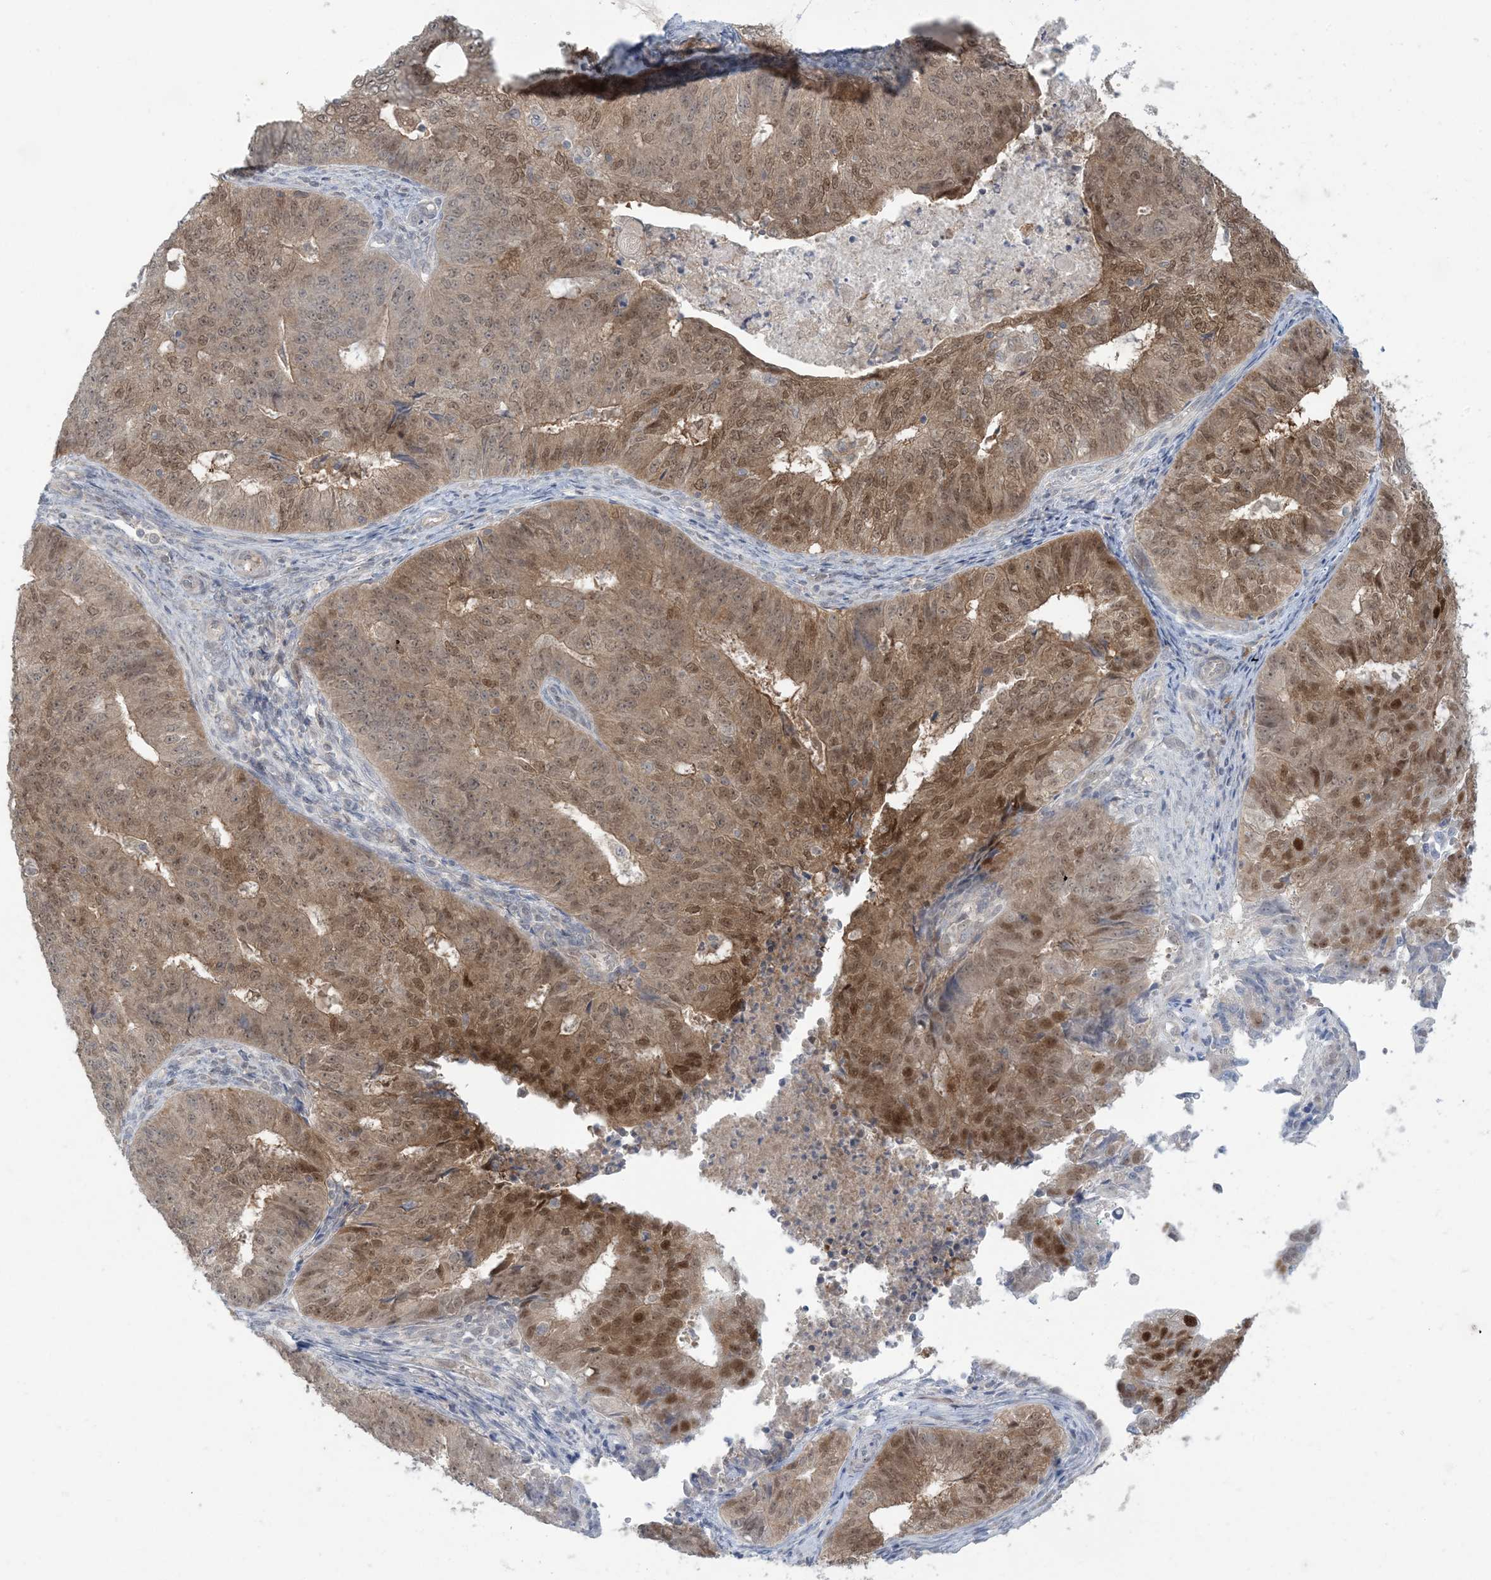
{"staining": {"intensity": "moderate", "quantity": "25%-75%", "location": "cytoplasmic/membranous,nuclear"}, "tissue": "endometrial cancer", "cell_type": "Tumor cells", "image_type": "cancer", "snomed": [{"axis": "morphology", "description": "Adenocarcinoma, NOS"}, {"axis": "topography", "description": "Endometrium"}], "caption": "The micrograph reveals immunohistochemical staining of adenocarcinoma (endometrial). There is moderate cytoplasmic/membranous and nuclear expression is present in about 25%-75% of tumor cells. (DAB IHC, brown staining for protein, blue staining for nuclei).", "gene": "NRBP2", "patient": {"sex": "female", "age": 32}}